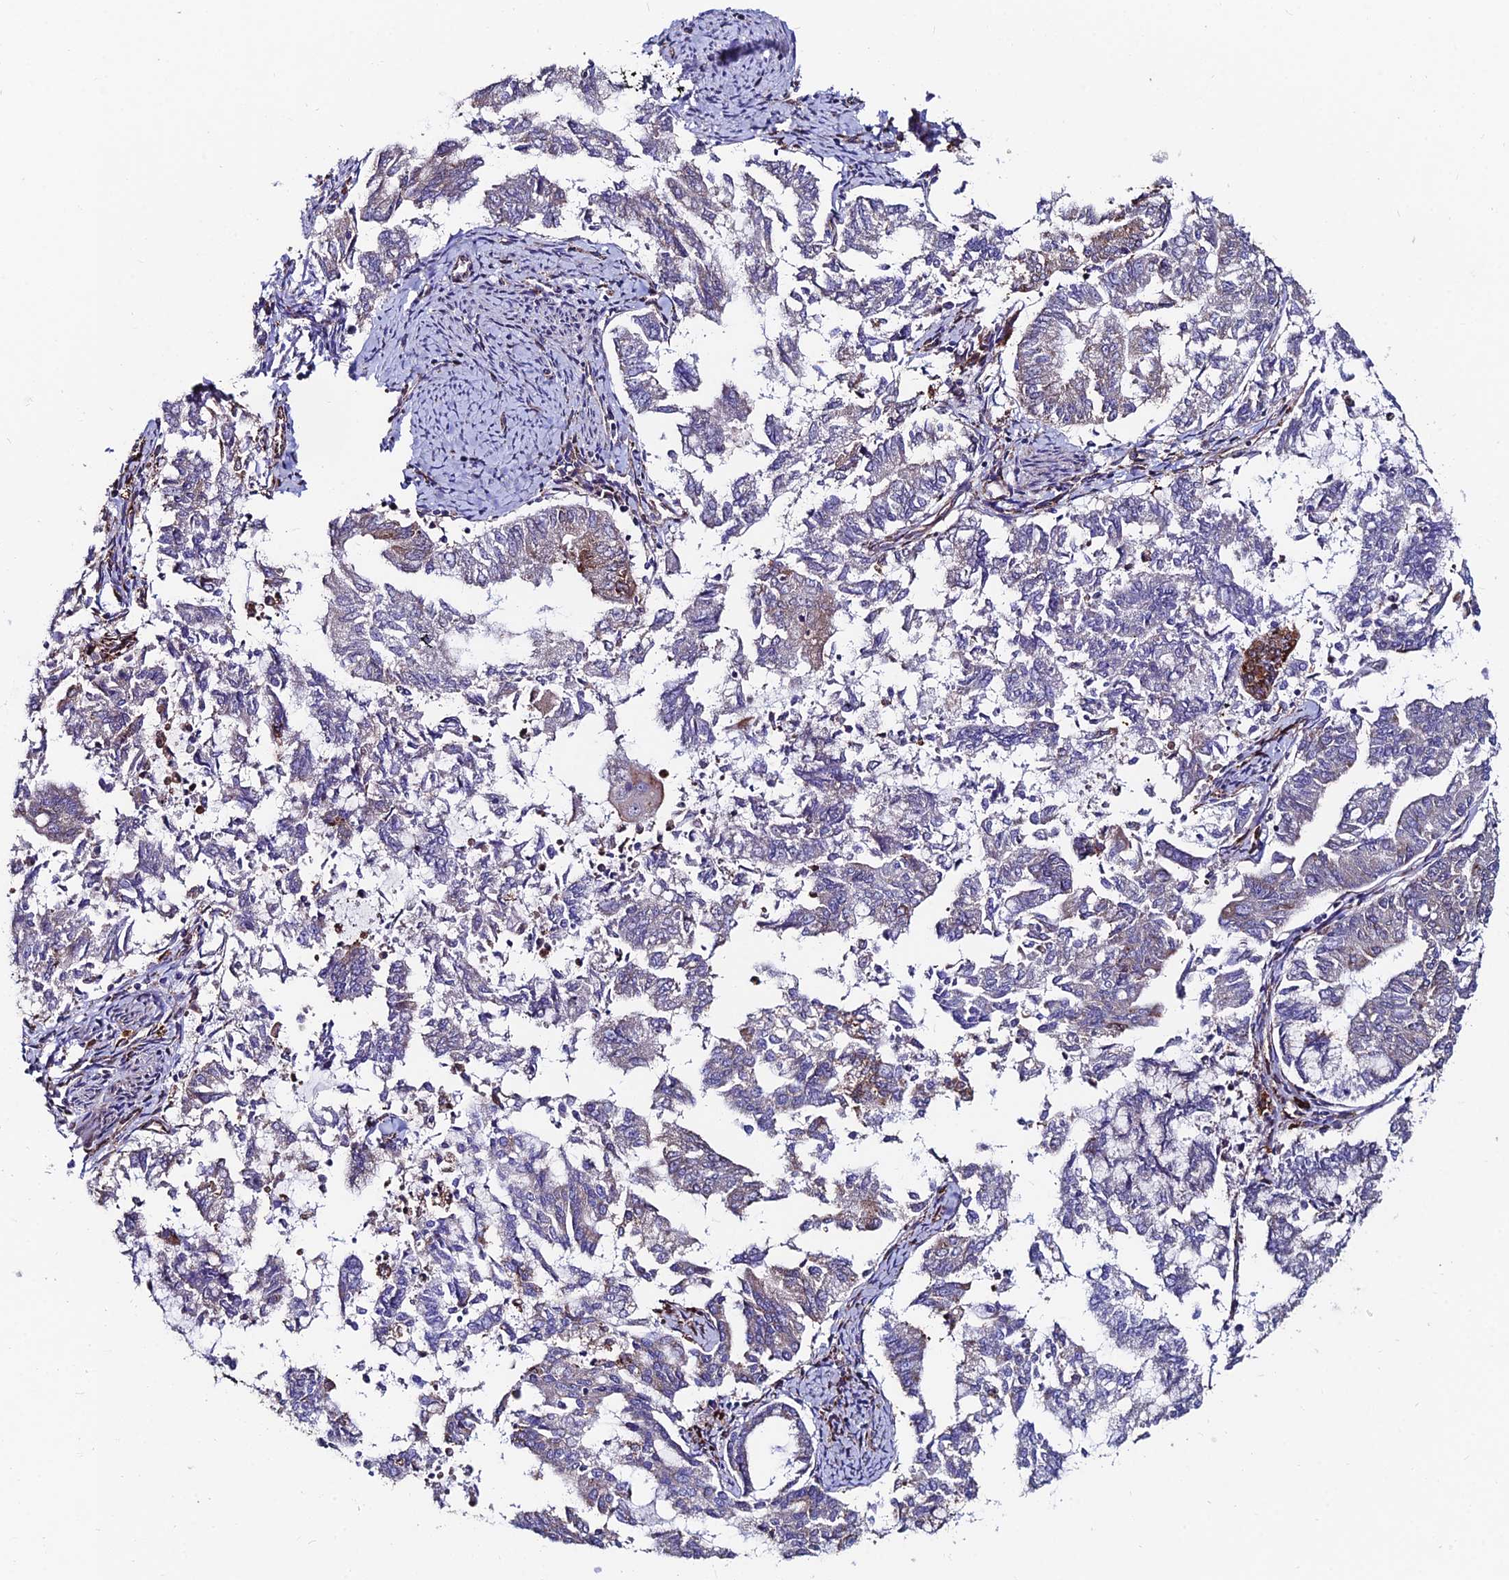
{"staining": {"intensity": "moderate", "quantity": "<25%", "location": "cytoplasmic/membranous"}, "tissue": "endometrial cancer", "cell_type": "Tumor cells", "image_type": "cancer", "snomed": [{"axis": "morphology", "description": "Adenocarcinoma, NOS"}, {"axis": "topography", "description": "Endometrium"}], "caption": "Adenocarcinoma (endometrial) stained with DAB immunohistochemistry demonstrates low levels of moderate cytoplasmic/membranous staining in approximately <25% of tumor cells.", "gene": "EIF3K", "patient": {"sex": "female", "age": 79}}